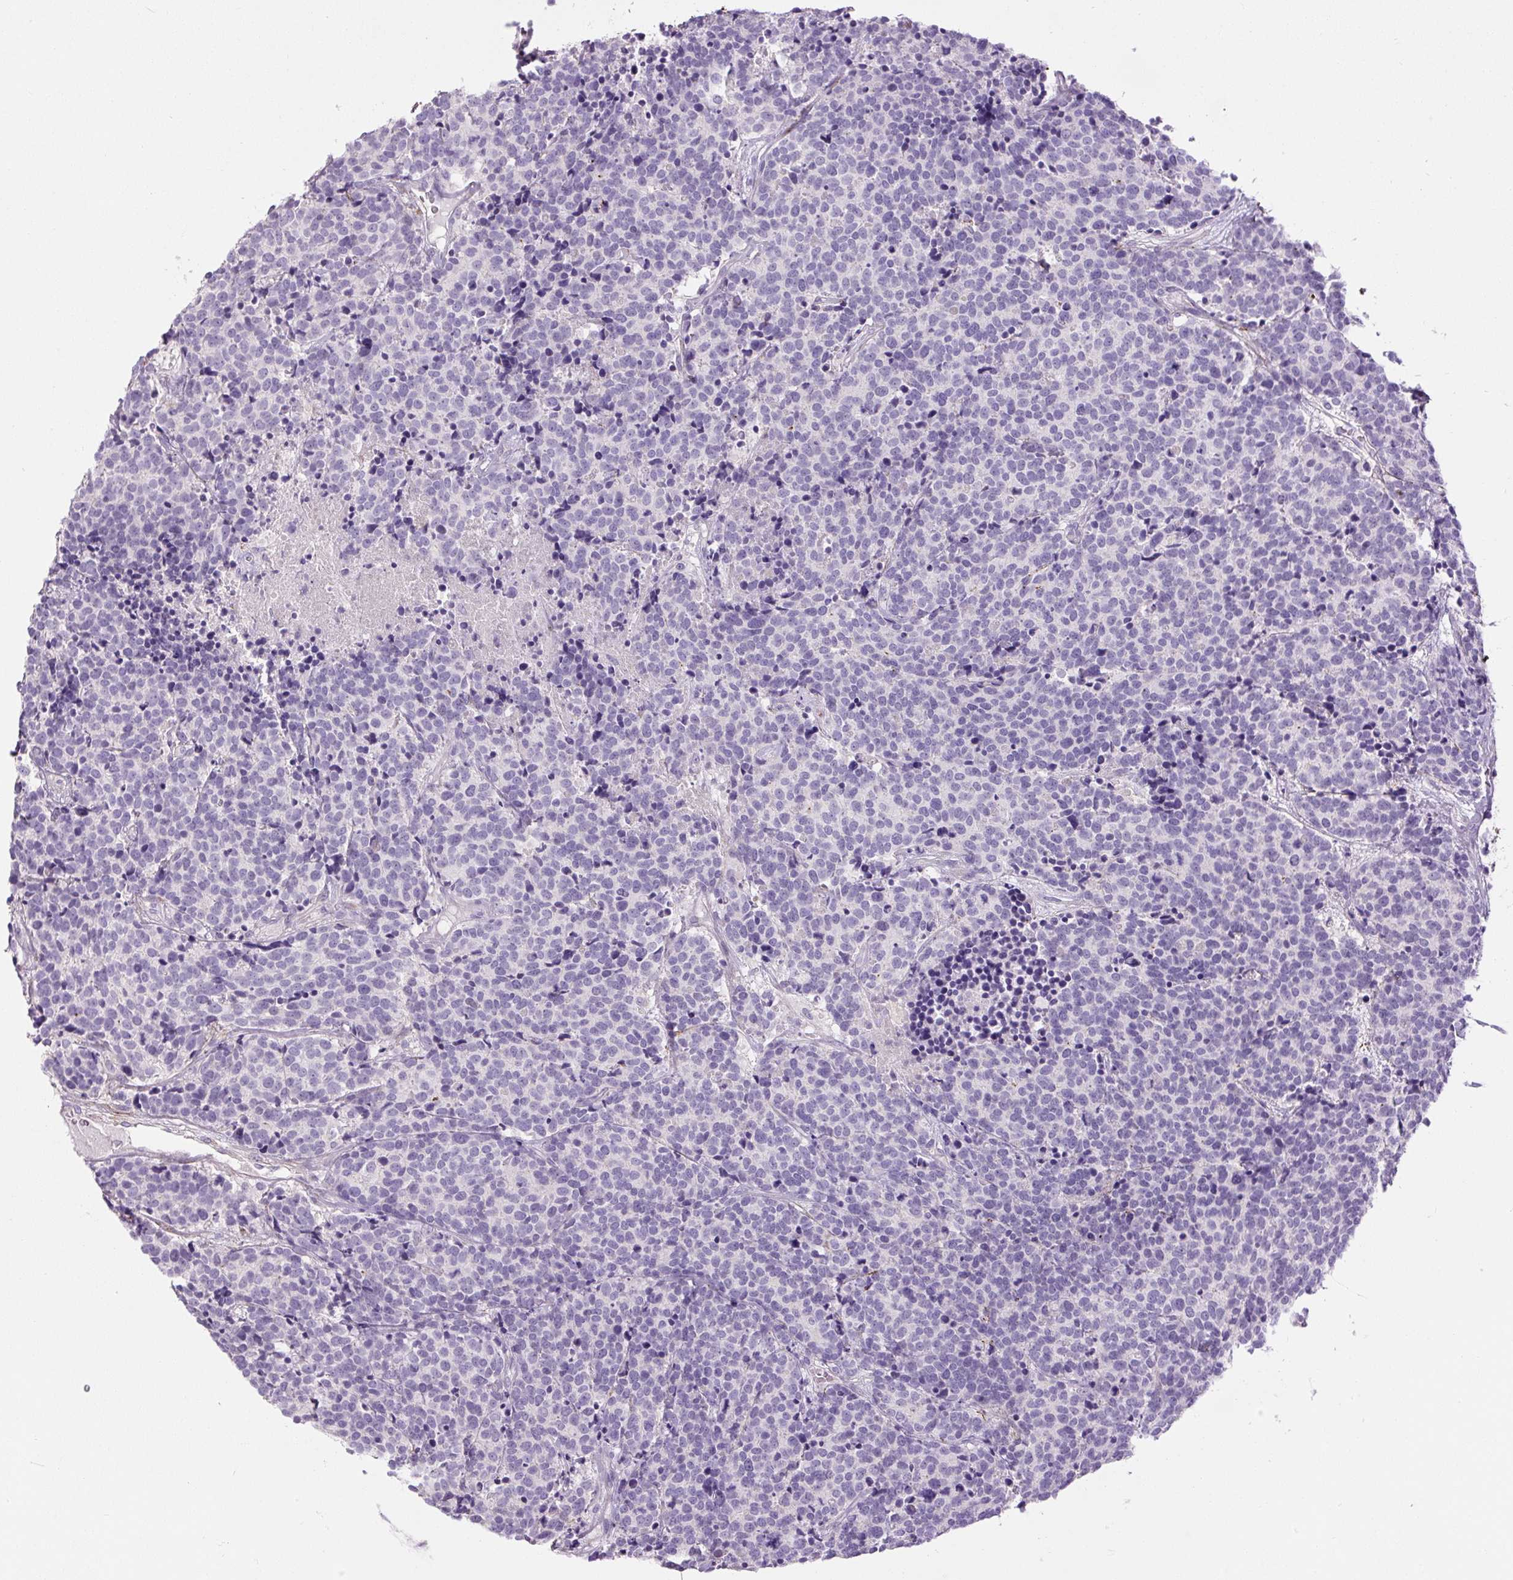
{"staining": {"intensity": "negative", "quantity": "none", "location": "none"}, "tissue": "carcinoid", "cell_type": "Tumor cells", "image_type": "cancer", "snomed": [{"axis": "morphology", "description": "Carcinoid, malignant, NOS"}, {"axis": "topography", "description": "Skin"}], "caption": "The immunohistochemistry (IHC) histopathology image has no significant staining in tumor cells of carcinoid (malignant) tissue.", "gene": "FBN1", "patient": {"sex": "female", "age": 79}}